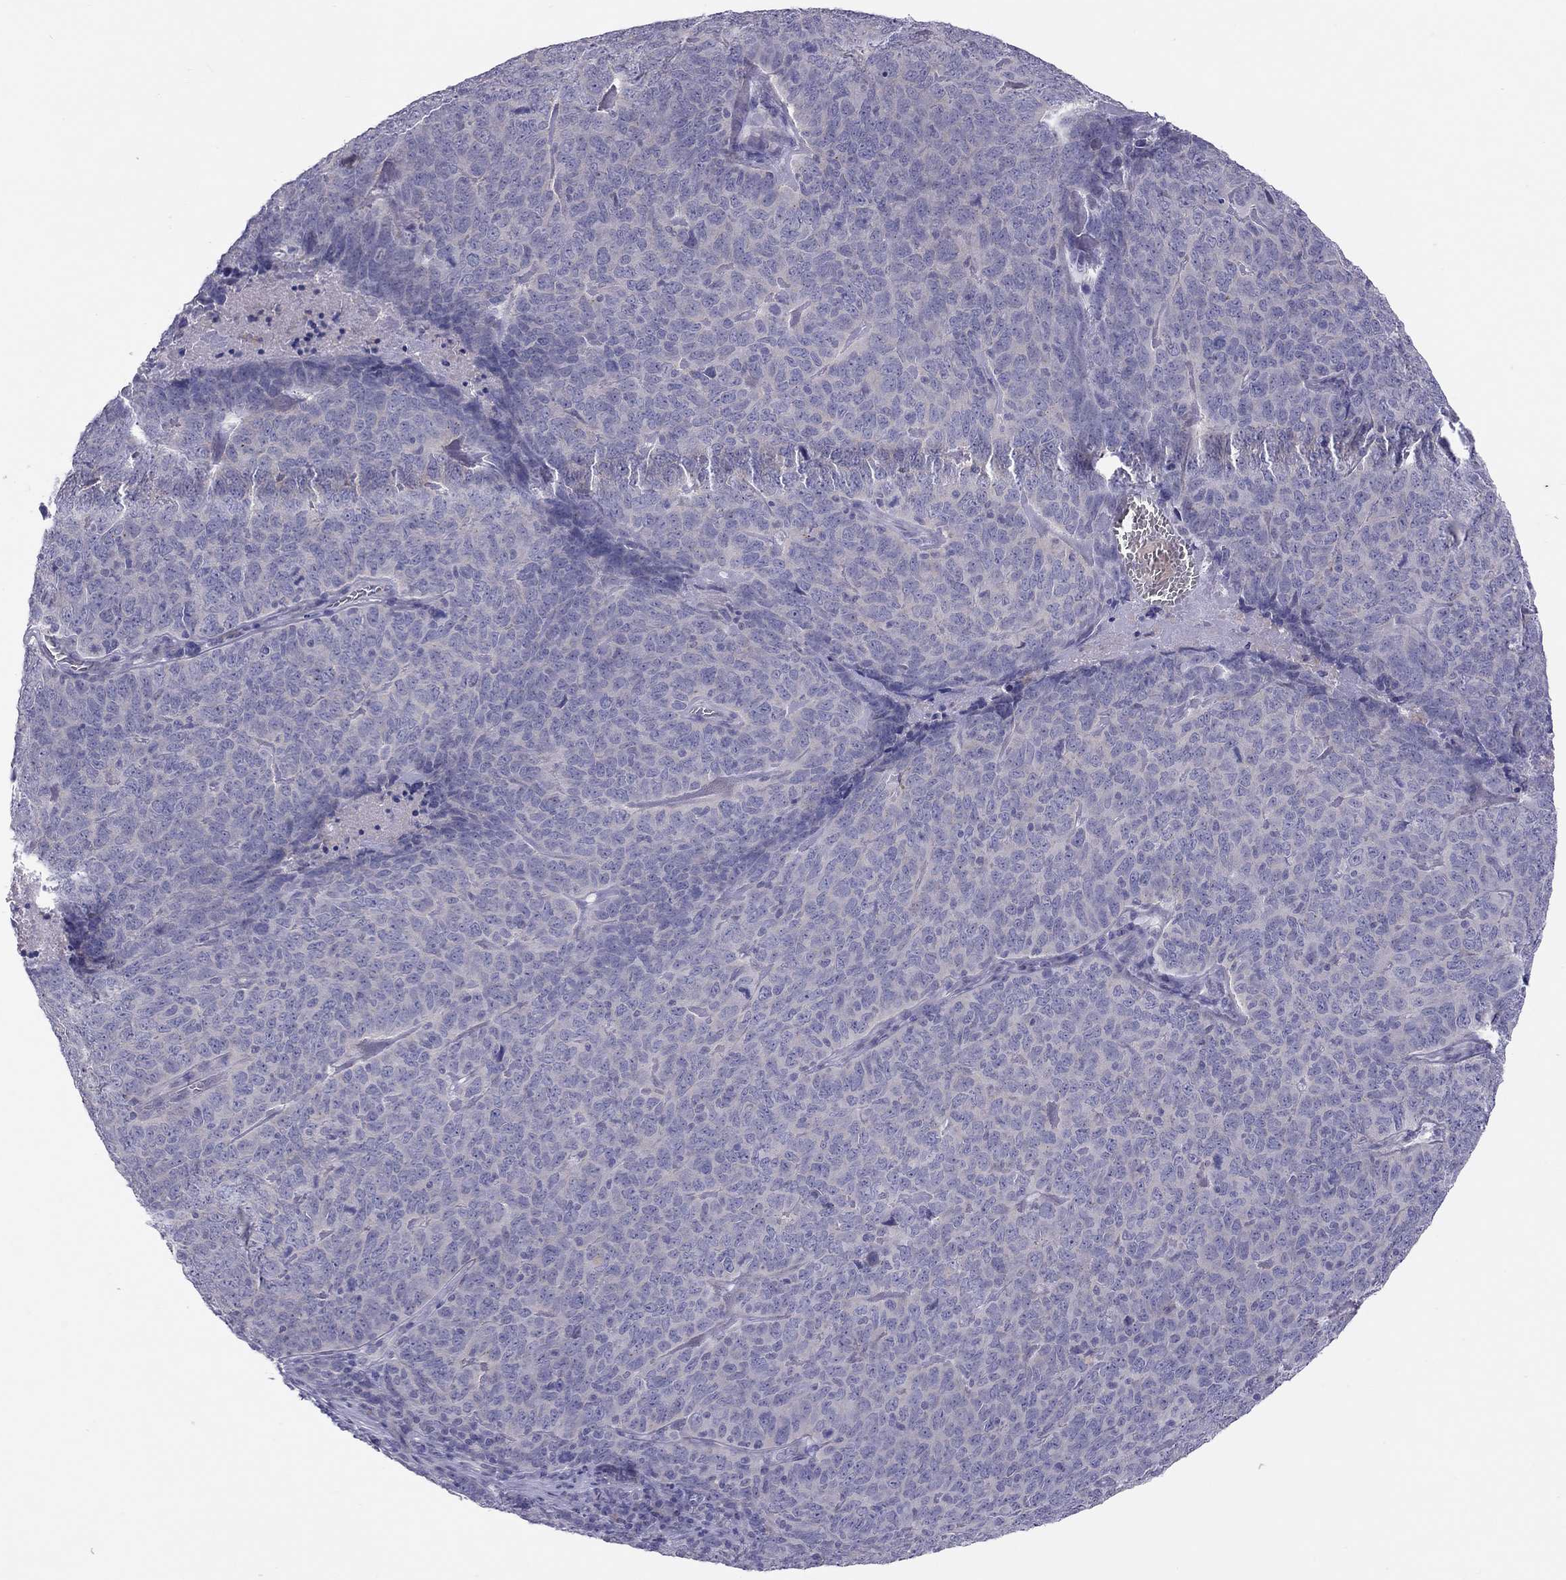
{"staining": {"intensity": "negative", "quantity": "none", "location": "none"}, "tissue": "skin cancer", "cell_type": "Tumor cells", "image_type": "cancer", "snomed": [{"axis": "morphology", "description": "Squamous cell carcinoma, NOS"}, {"axis": "topography", "description": "Skin"}, {"axis": "topography", "description": "Anal"}], "caption": "This is an IHC image of skin cancer (squamous cell carcinoma). There is no staining in tumor cells.", "gene": "FRMD1", "patient": {"sex": "female", "age": 51}}